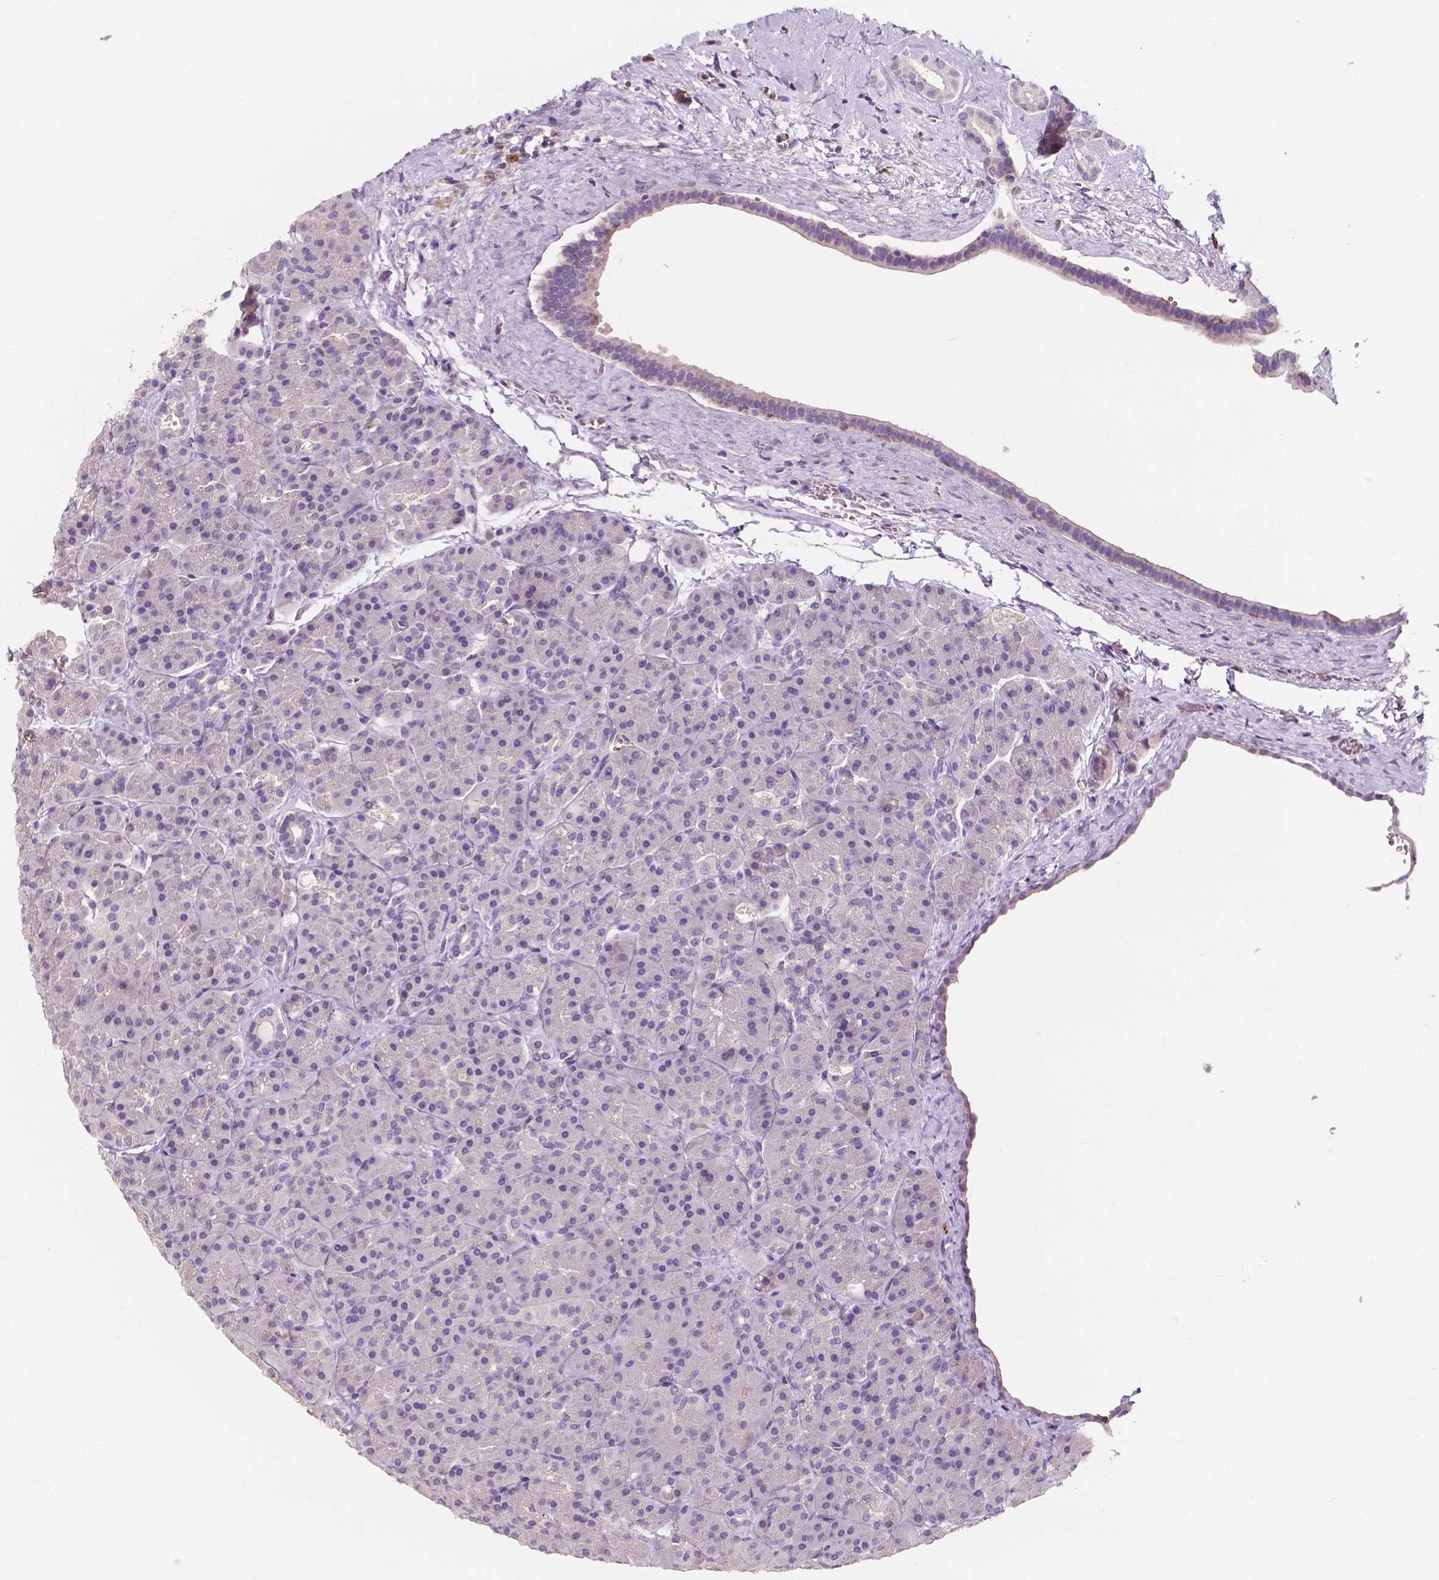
{"staining": {"intensity": "negative", "quantity": "none", "location": "none"}, "tissue": "pancreas", "cell_type": "Exocrine glandular cells", "image_type": "normal", "snomed": [{"axis": "morphology", "description": "Normal tissue, NOS"}, {"axis": "topography", "description": "Pancreas"}], "caption": "Protein analysis of normal pancreas exhibits no significant positivity in exocrine glandular cells.", "gene": "SLC22A4", "patient": {"sex": "male", "age": 57}}